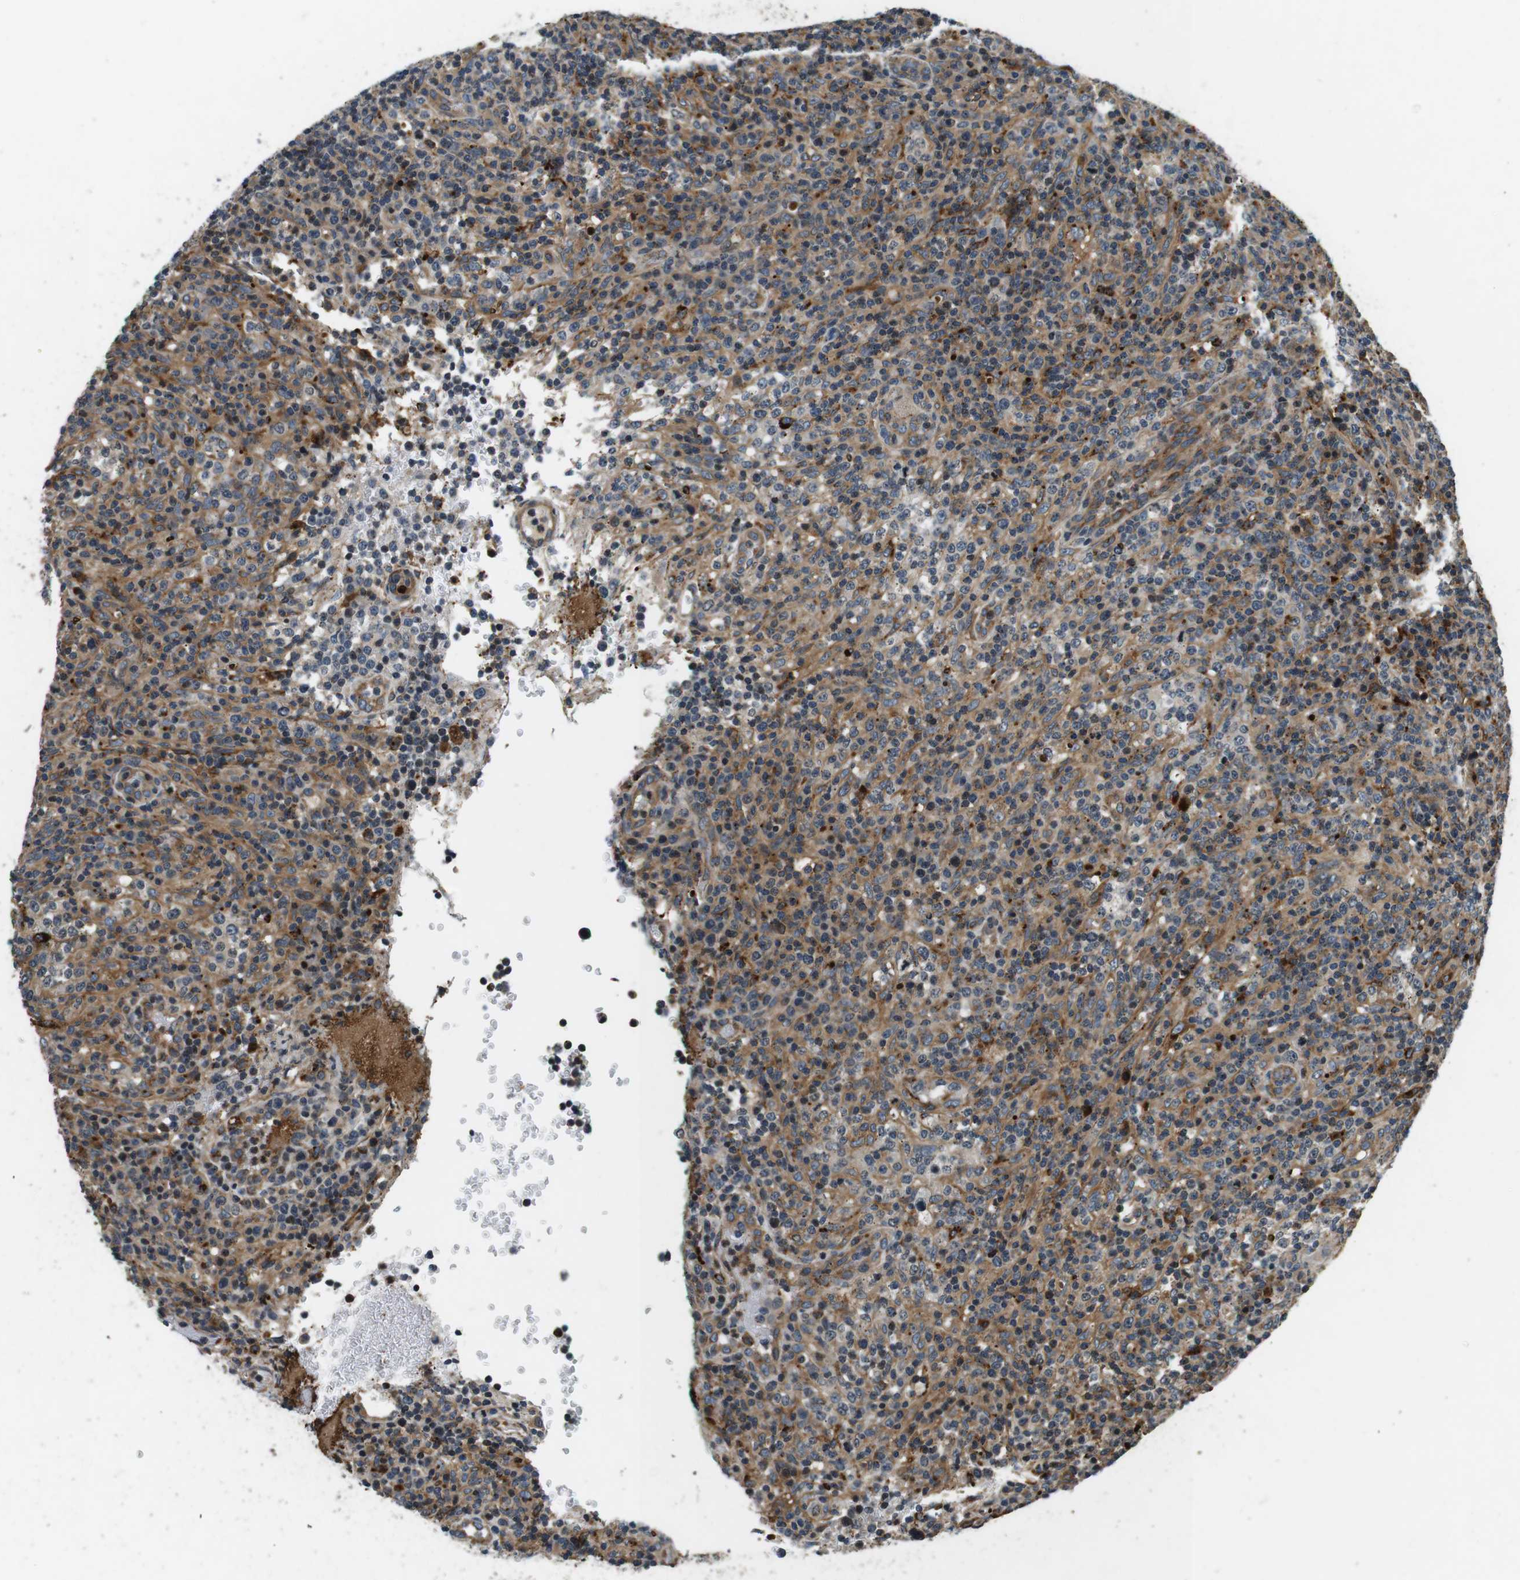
{"staining": {"intensity": "moderate", "quantity": "25%-75%", "location": "cytoplasmic/membranous"}, "tissue": "lymphoma", "cell_type": "Tumor cells", "image_type": "cancer", "snomed": [{"axis": "morphology", "description": "Malignant lymphoma, non-Hodgkin's type, High grade"}, {"axis": "topography", "description": "Lymph node"}], "caption": "Human lymphoma stained with a protein marker displays moderate staining in tumor cells.", "gene": "TXNRD1", "patient": {"sex": "female", "age": 76}}